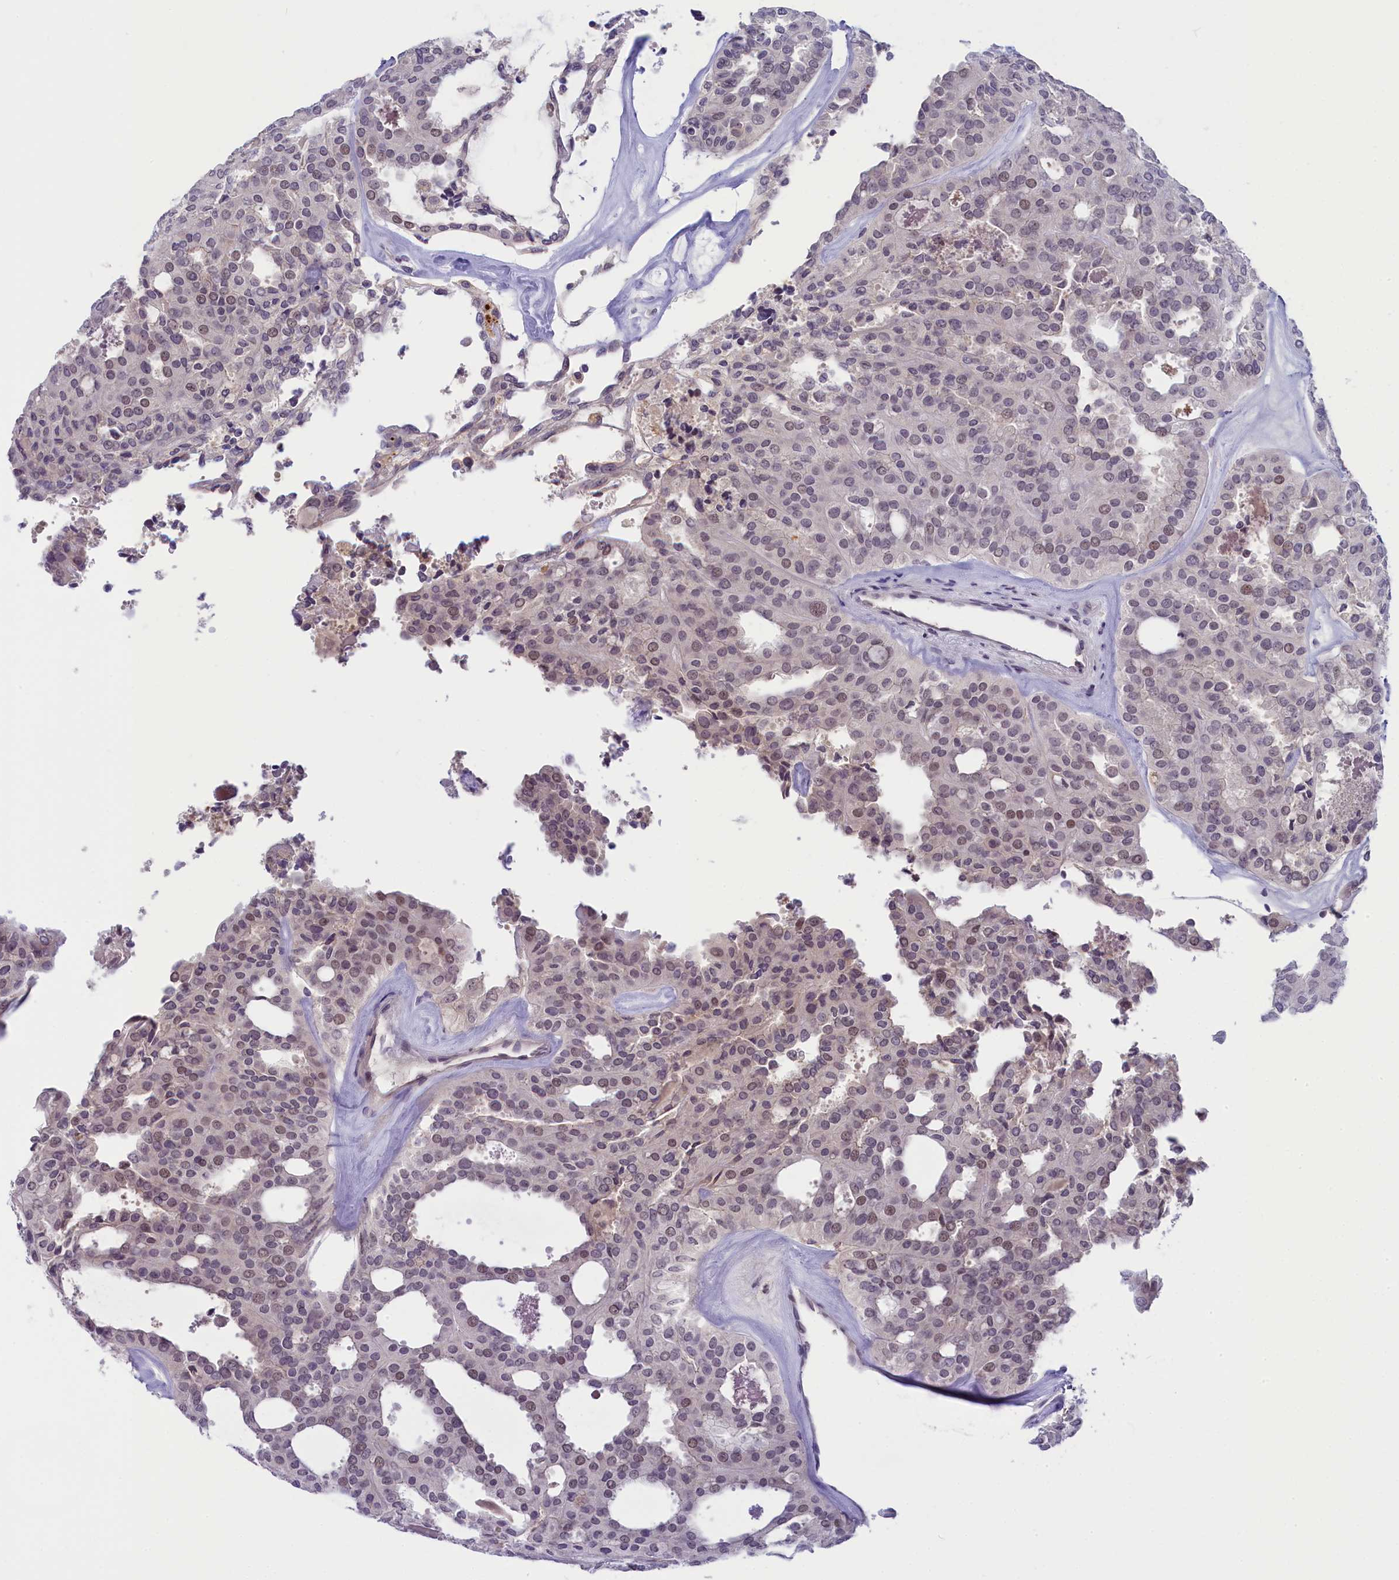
{"staining": {"intensity": "weak", "quantity": "25%-75%", "location": "nuclear"}, "tissue": "thyroid cancer", "cell_type": "Tumor cells", "image_type": "cancer", "snomed": [{"axis": "morphology", "description": "Follicular adenoma carcinoma, NOS"}, {"axis": "topography", "description": "Thyroid gland"}], "caption": "About 25%-75% of tumor cells in human thyroid cancer (follicular adenoma carcinoma) display weak nuclear protein positivity as visualized by brown immunohistochemical staining.", "gene": "CRAMP1", "patient": {"sex": "male", "age": 75}}